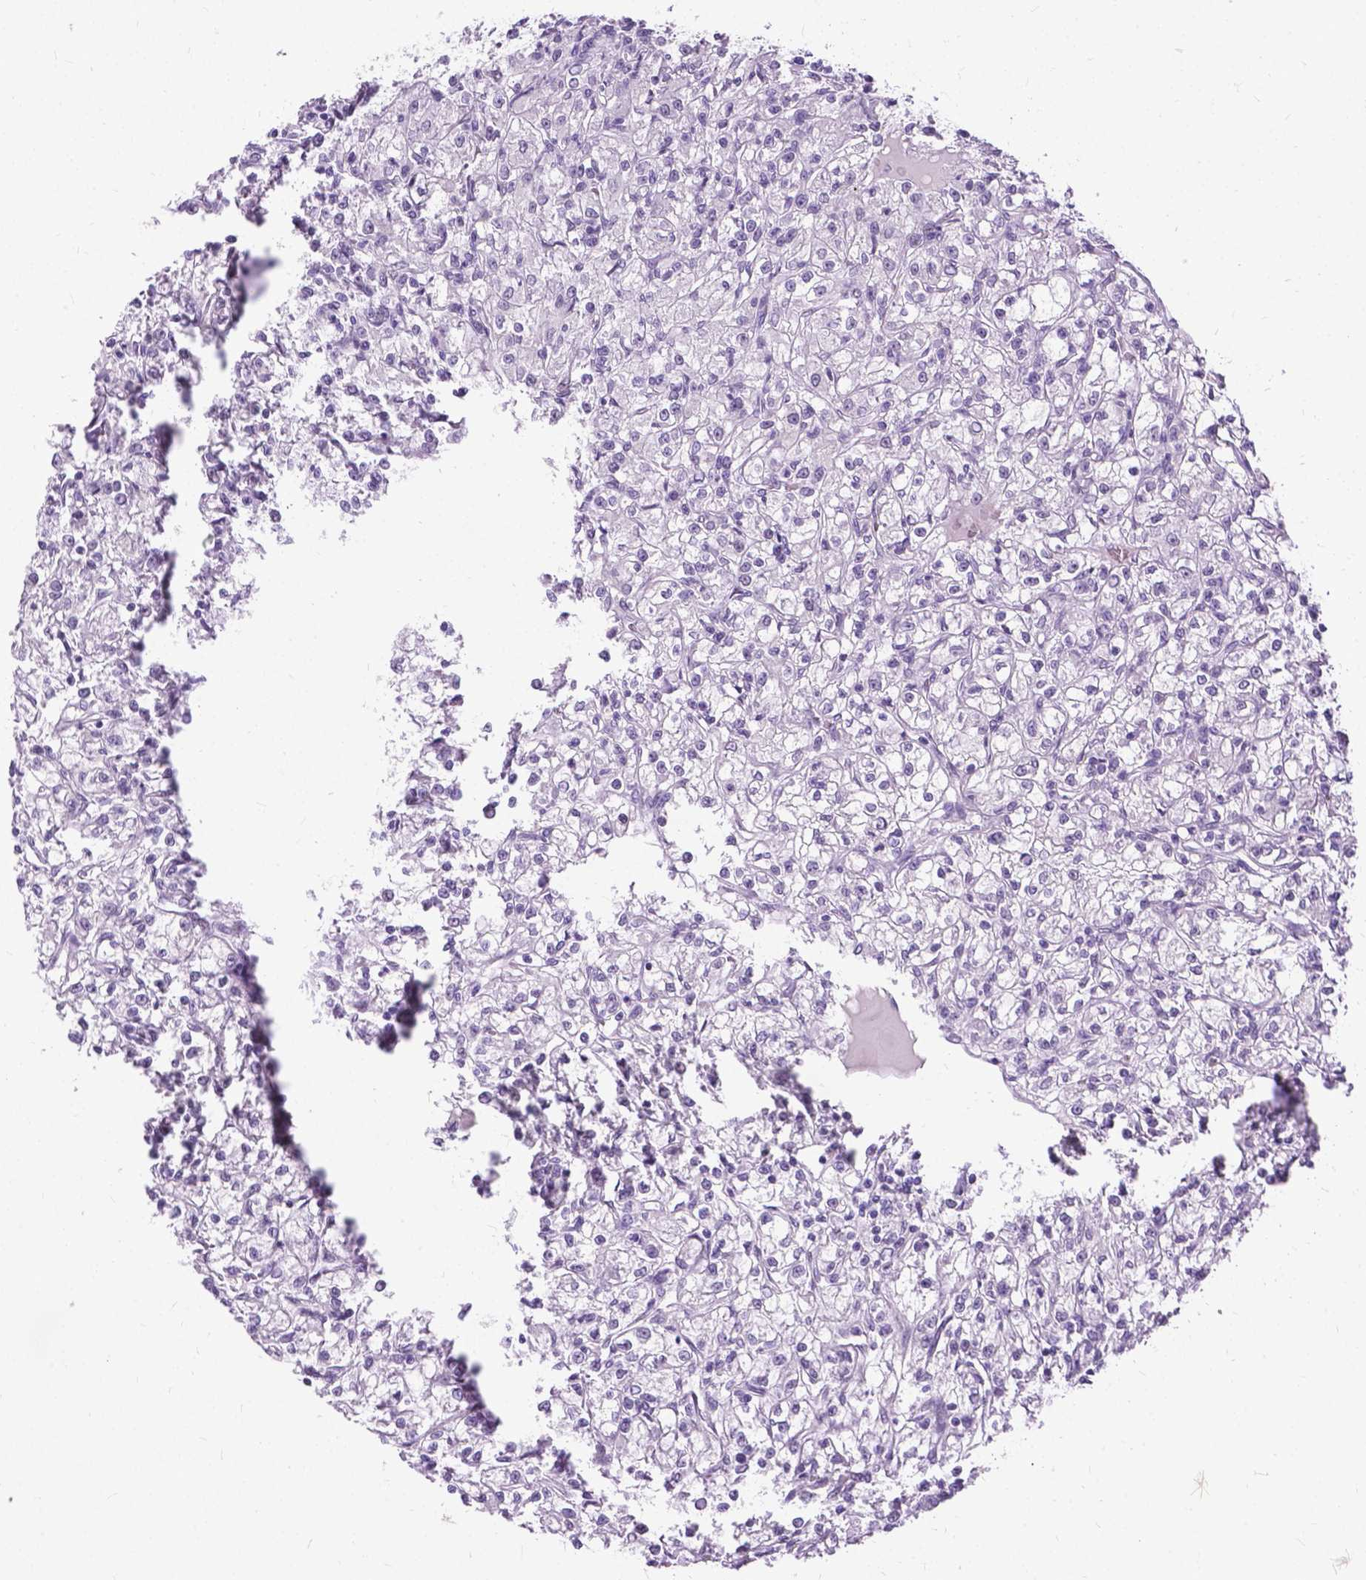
{"staining": {"intensity": "negative", "quantity": "none", "location": "none"}, "tissue": "renal cancer", "cell_type": "Tumor cells", "image_type": "cancer", "snomed": [{"axis": "morphology", "description": "Adenocarcinoma, NOS"}, {"axis": "topography", "description": "Kidney"}], "caption": "There is no significant staining in tumor cells of renal cancer (adenocarcinoma). (Stains: DAB immunohistochemistry with hematoxylin counter stain, Microscopy: brightfield microscopy at high magnification).", "gene": "PROB1", "patient": {"sex": "female", "age": 59}}